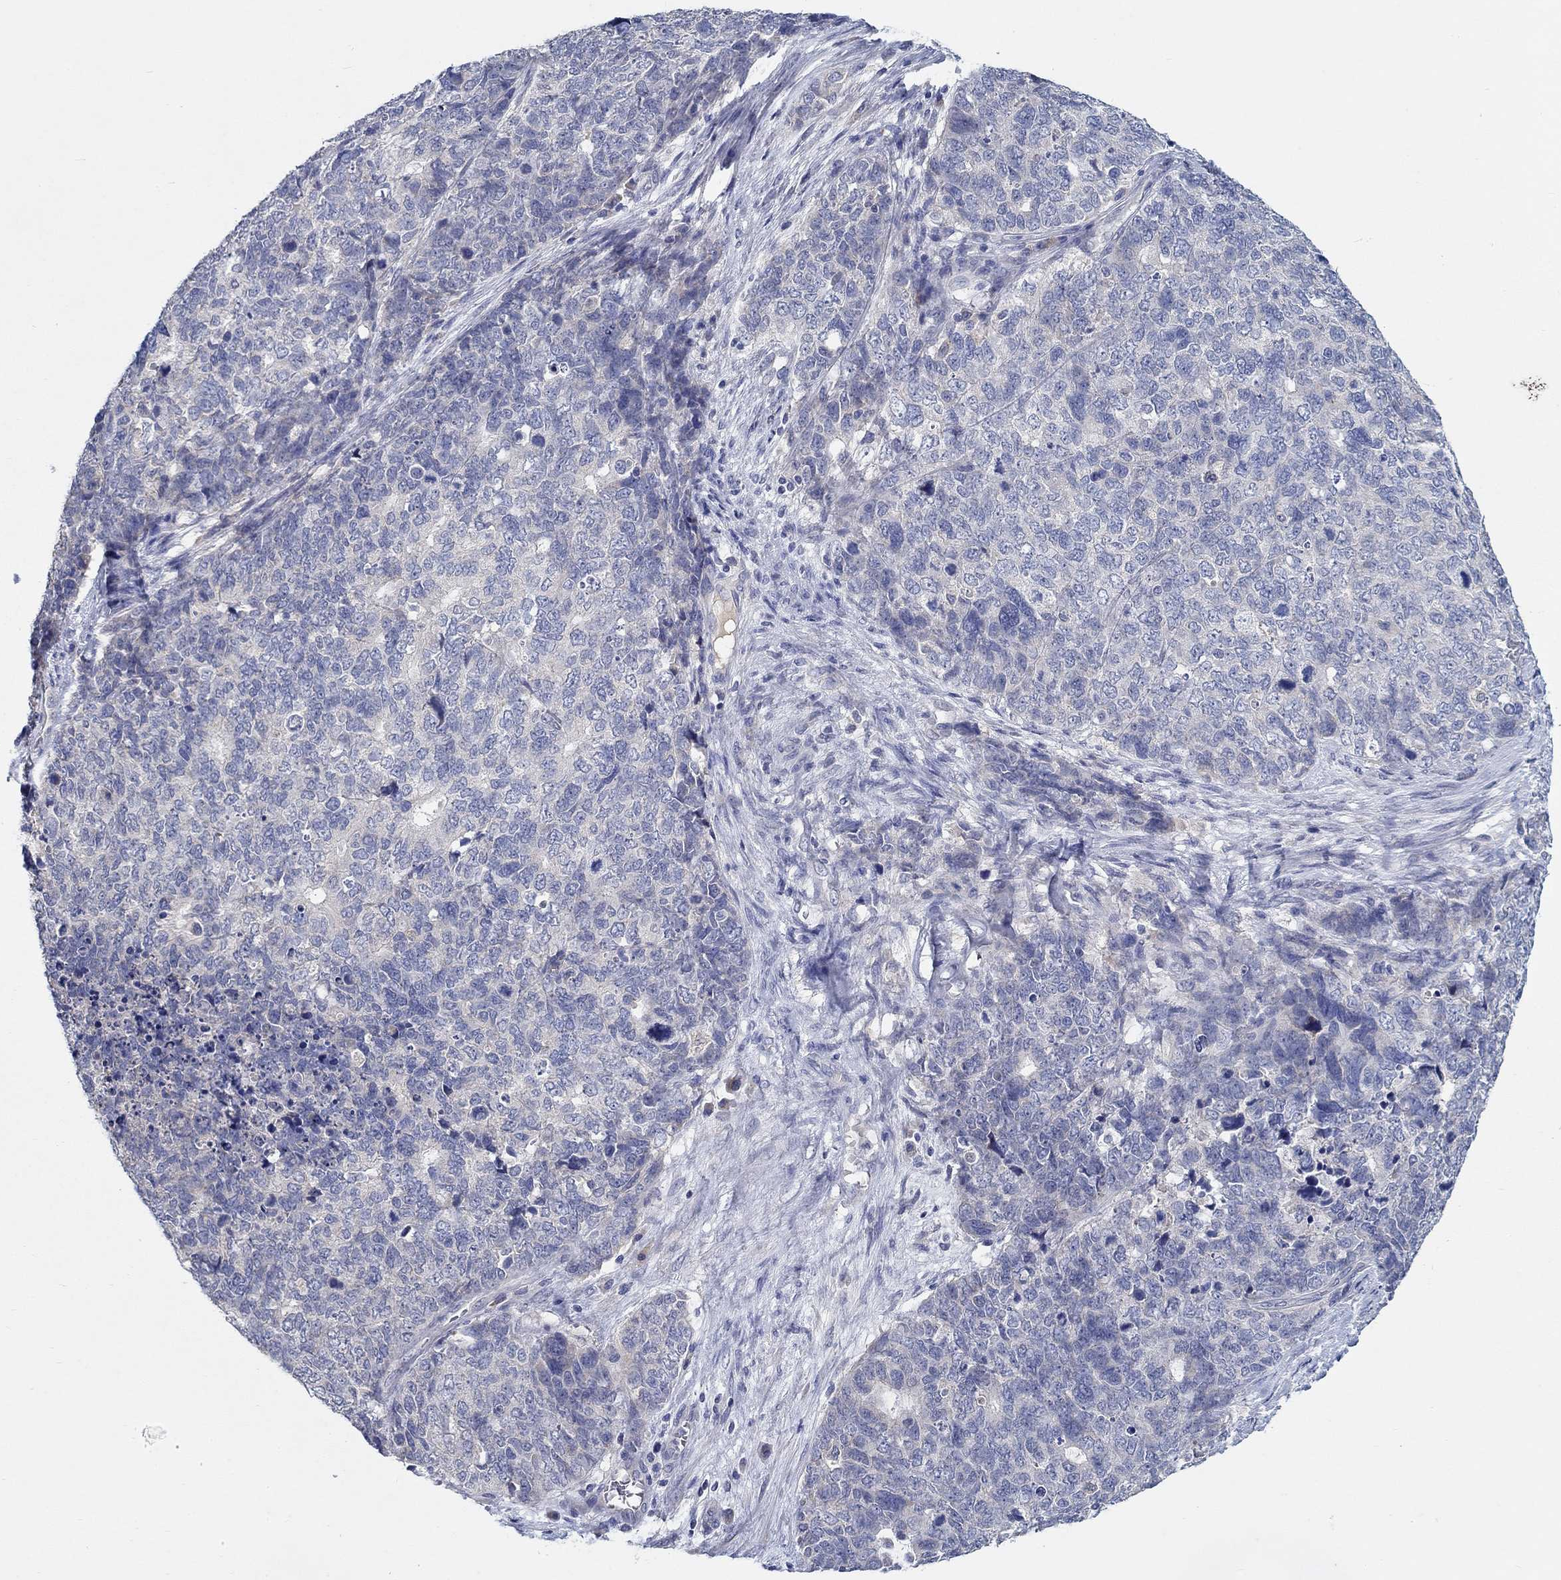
{"staining": {"intensity": "negative", "quantity": "none", "location": "none"}, "tissue": "cervical cancer", "cell_type": "Tumor cells", "image_type": "cancer", "snomed": [{"axis": "morphology", "description": "Squamous cell carcinoma, NOS"}, {"axis": "topography", "description": "Cervix"}], "caption": "Tumor cells show no significant expression in squamous cell carcinoma (cervical).", "gene": "PROZ", "patient": {"sex": "female", "age": 63}}